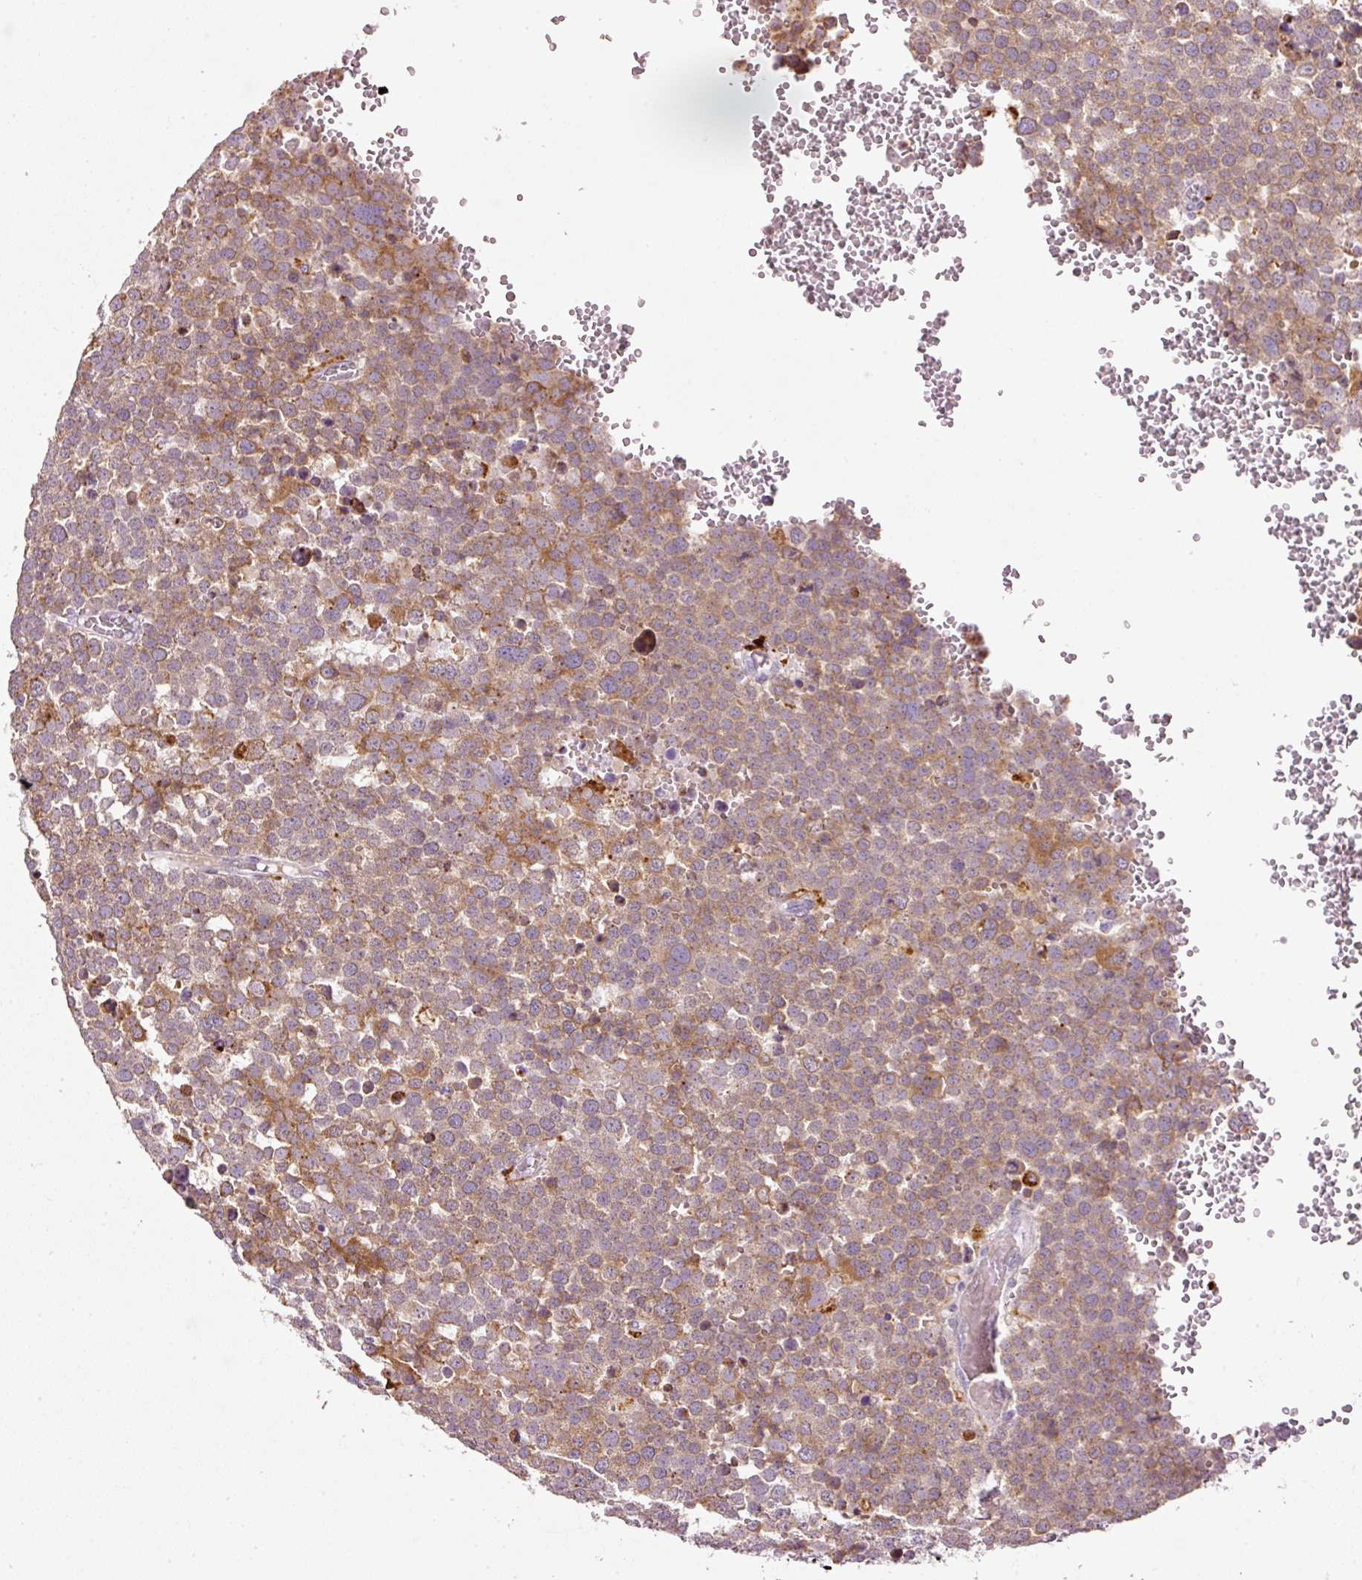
{"staining": {"intensity": "moderate", "quantity": ">75%", "location": "cytoplasmic/membranous"}, "tissue": "testis cancer", "cell_type": "Tumor cells", "image_type": "cancer", "snomed": [{"axis": "morphology", "description": "Seminoma, NOS"}, {"axis": "topography", "description": "Testis"}], "caption": "Immunohistochemistry (DAB) staining of seminoma (testis) shows moderate cytoplasmic/membranous protein expression in about >75% of tumor cells.", "gene": "ZNF639", "patient": {"sex": "male", "age": 71}}